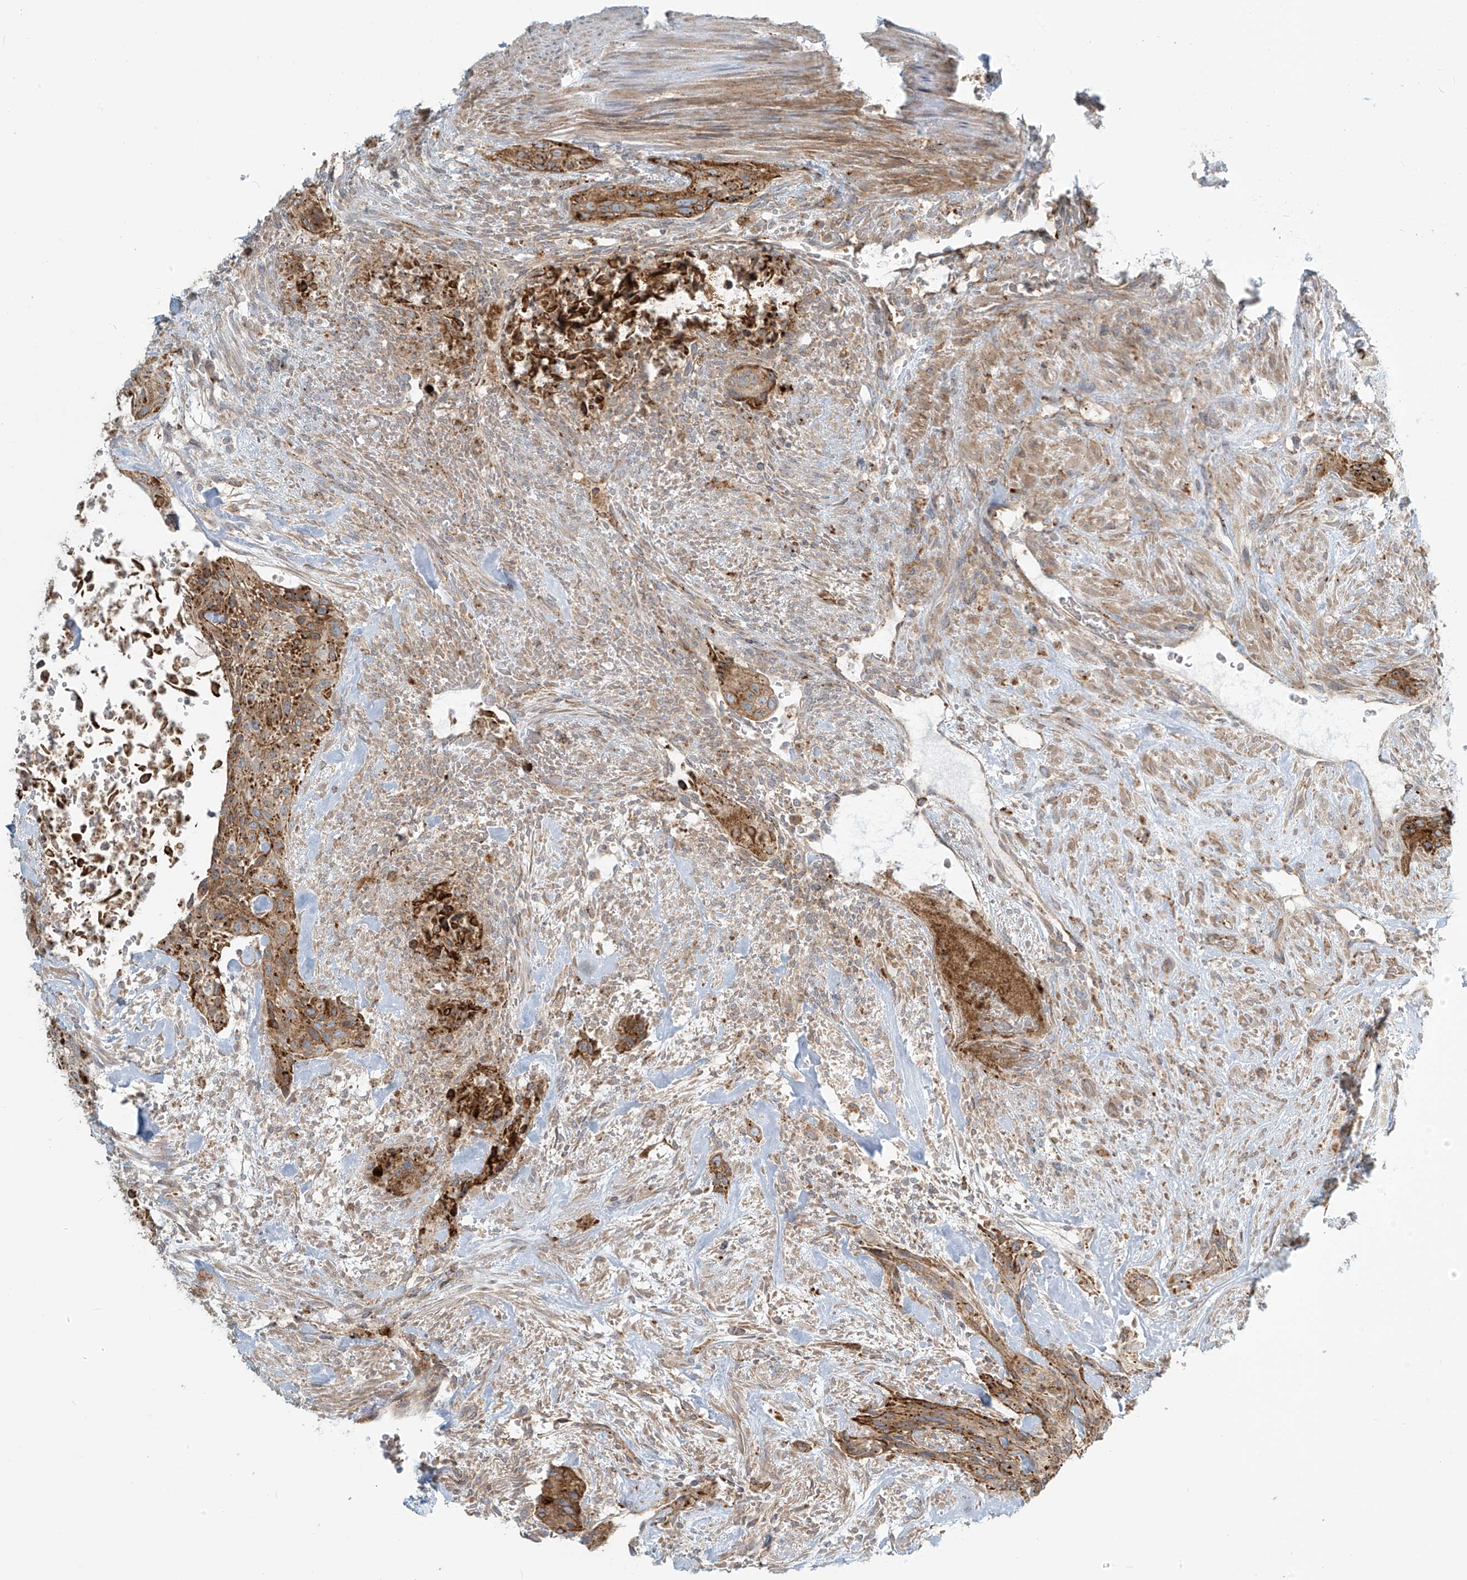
{"staining": {"intensity": "moderate", "quantity": ">75%", "location": "cytoplasmic/membranous"}, "tissue": "urothelial cancer", "cell_type": "Tumor cells", "image_type": "cancer", "snomed": [{"axis": "morphology", "description": "Urothelial carcinoma, High grade"}, {"axis": "topography", "description": "Urinary bladder"}], "caption": "There is medium levels of moderate cytoplasmic/membranous expression in tumor cells of urothelial carcinoma (high-grade), as demonstrated by immunohistochemical staining (brown color).", "gene": "LZTS3", "patient": {"sex": "male", "age": 35}}